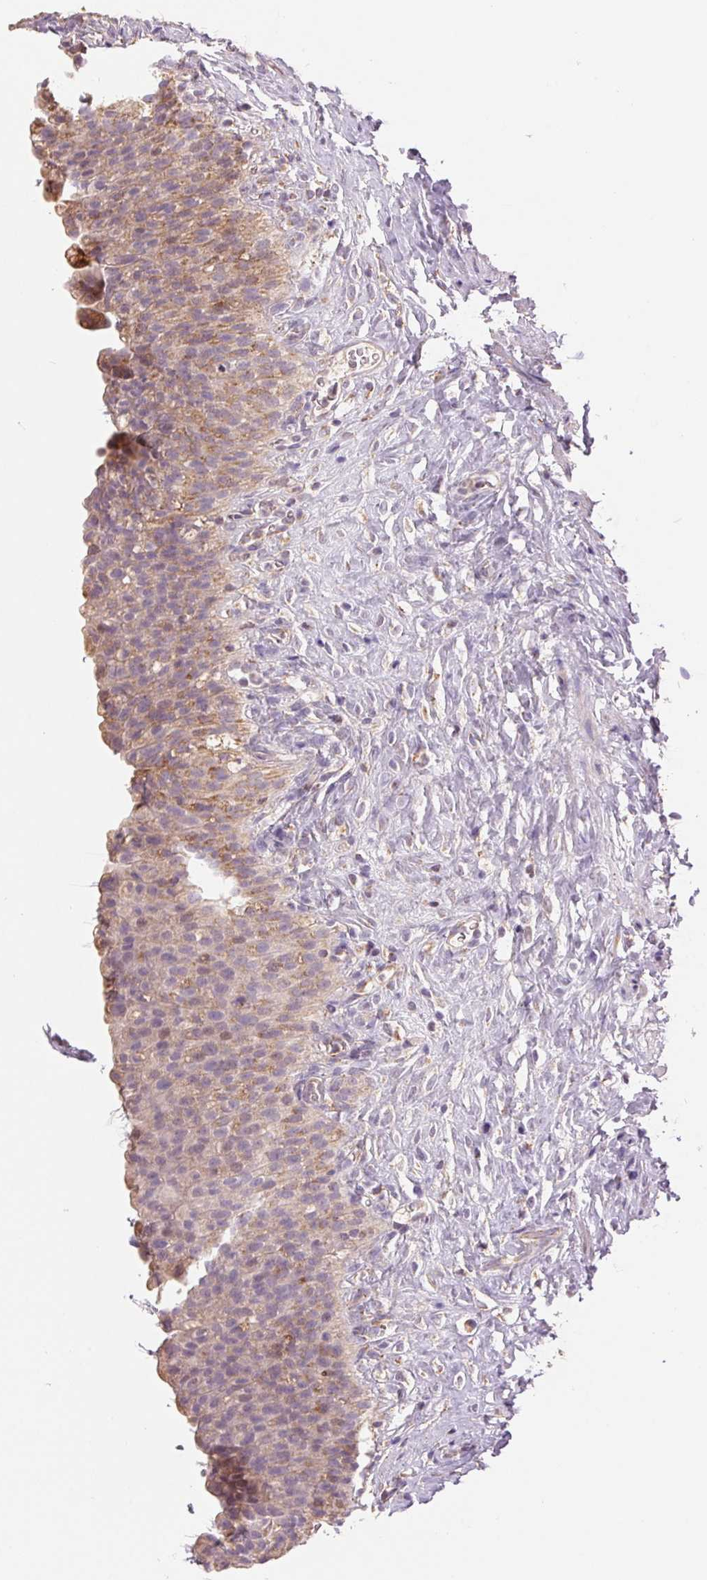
{"staining": {"intensity": "weak", "quantity": "25%-75%", "location": "cytoplasmic/membranous"}, "tissue": "urinary bladder", "cell_type": "Urothelial cells", "image_type": "normal", "snomed": [{"axis": "morphology", "description": "Normal tissue, NOS"}, {"axis": "topography", "description": "Urinary bladder"}, {"axis": "topography", "description": "Prostate"}], "caption": "High-power microscopy captured an immunohistochemistry (IHC) photomicrograph of normal urinary bladder, revealing weak cytoplasmic/membranous staining in approximately 25%-75% of urothelial cells. (DAB (3,3'-diaminobenzidine) = brown stain, brightfield microscopy at high magnification).", "gene": "DGUOK", "patient": {"sex": "male", "age": 76}}